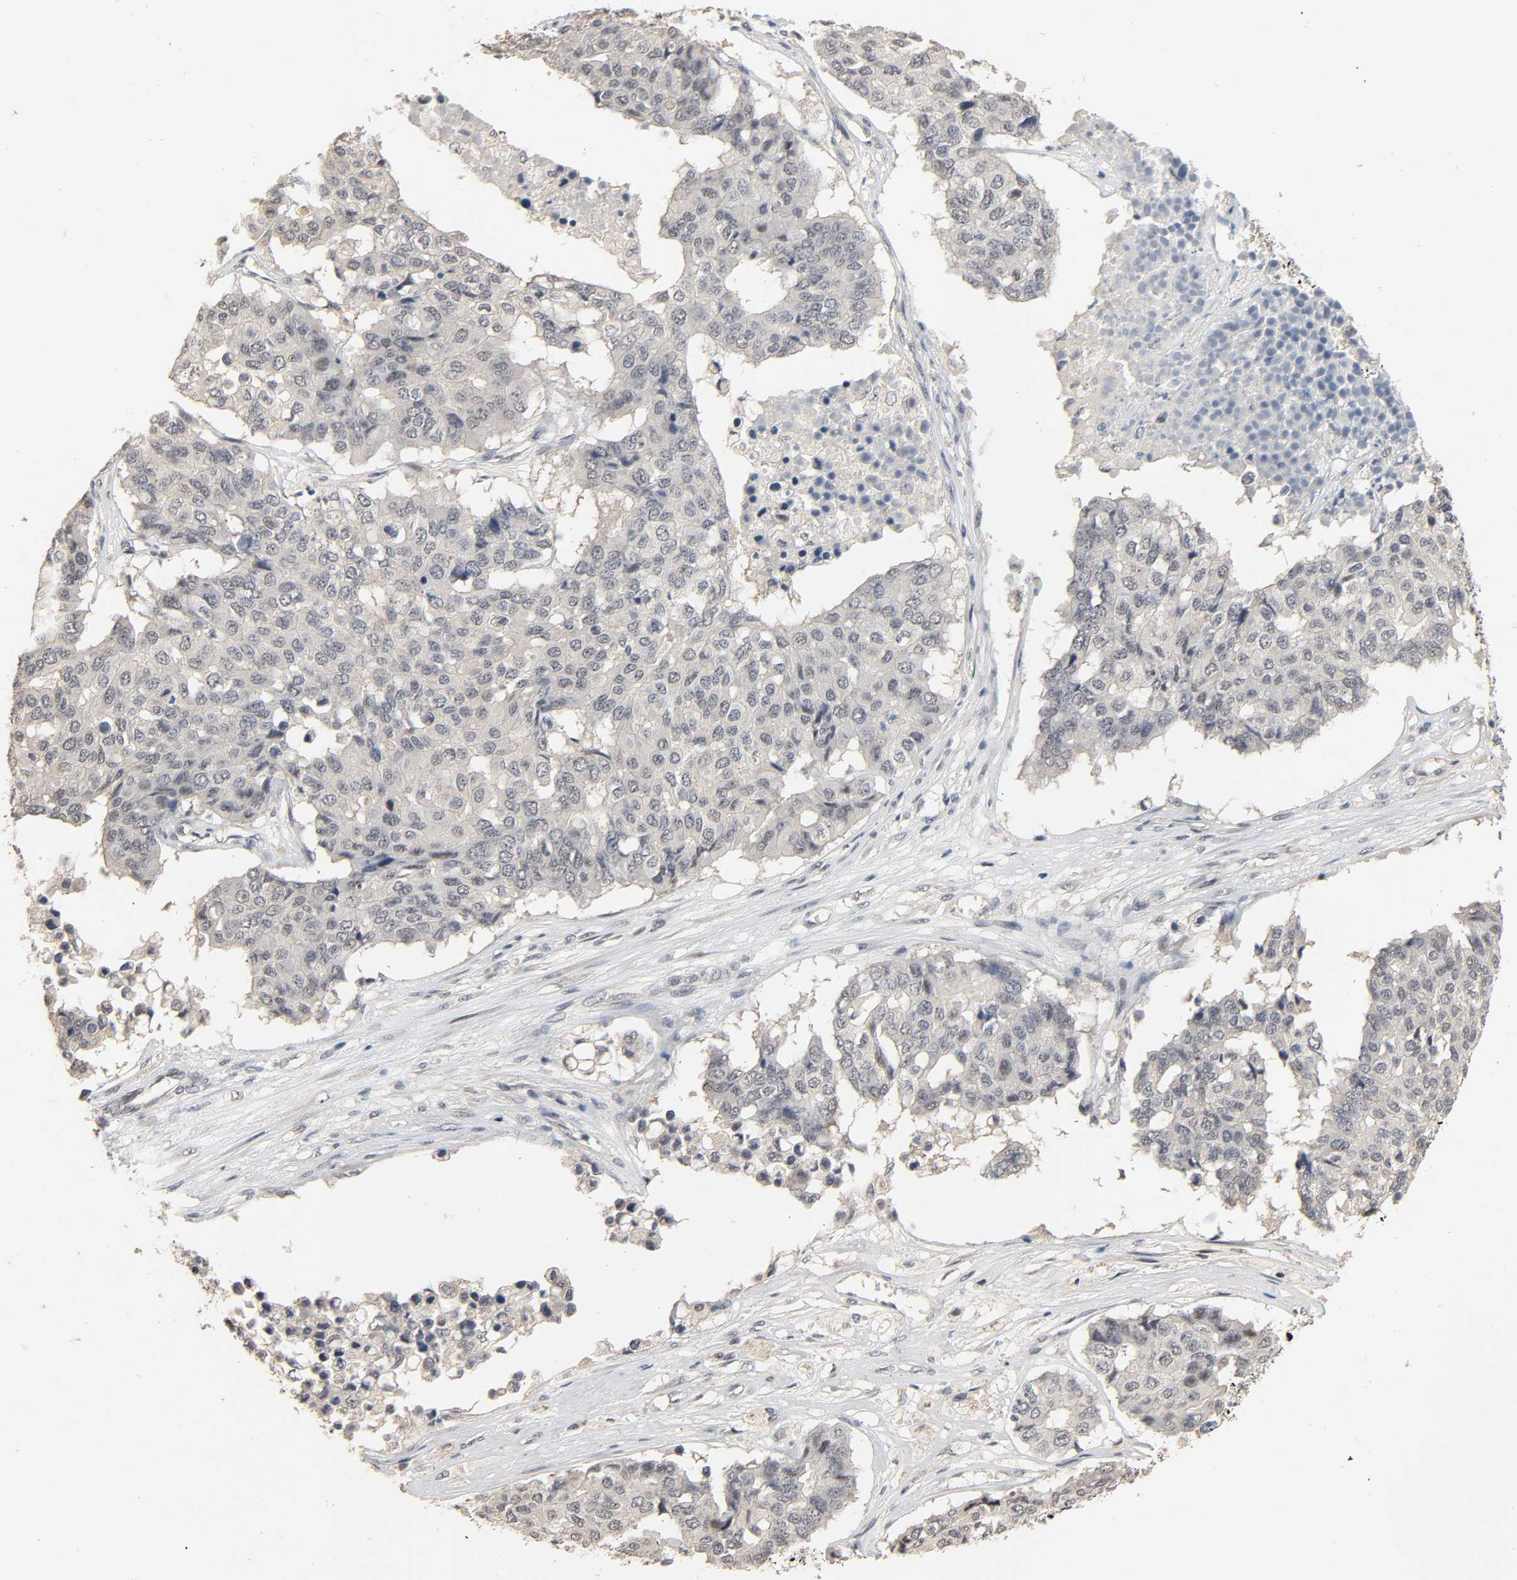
{"staining": {"intensity": "negative", "quantity": "none", "location": "none"}, "tissue": "pancreatic cancer", "cell_type": "Tumor cells", "image_type": "cancer", "snomed": [{"axis": "morphology", "description": "Adenocarcinoma, NOS"}, {"axis": "topography", "description": "Pancreas"}], "caption": "This is an immunohistochemistry micrograph of human pancreatic cancer. There is no staining in tumor cells.", "gene": "MAGEA8", "patient": {"sex": "male", "age": 50}}